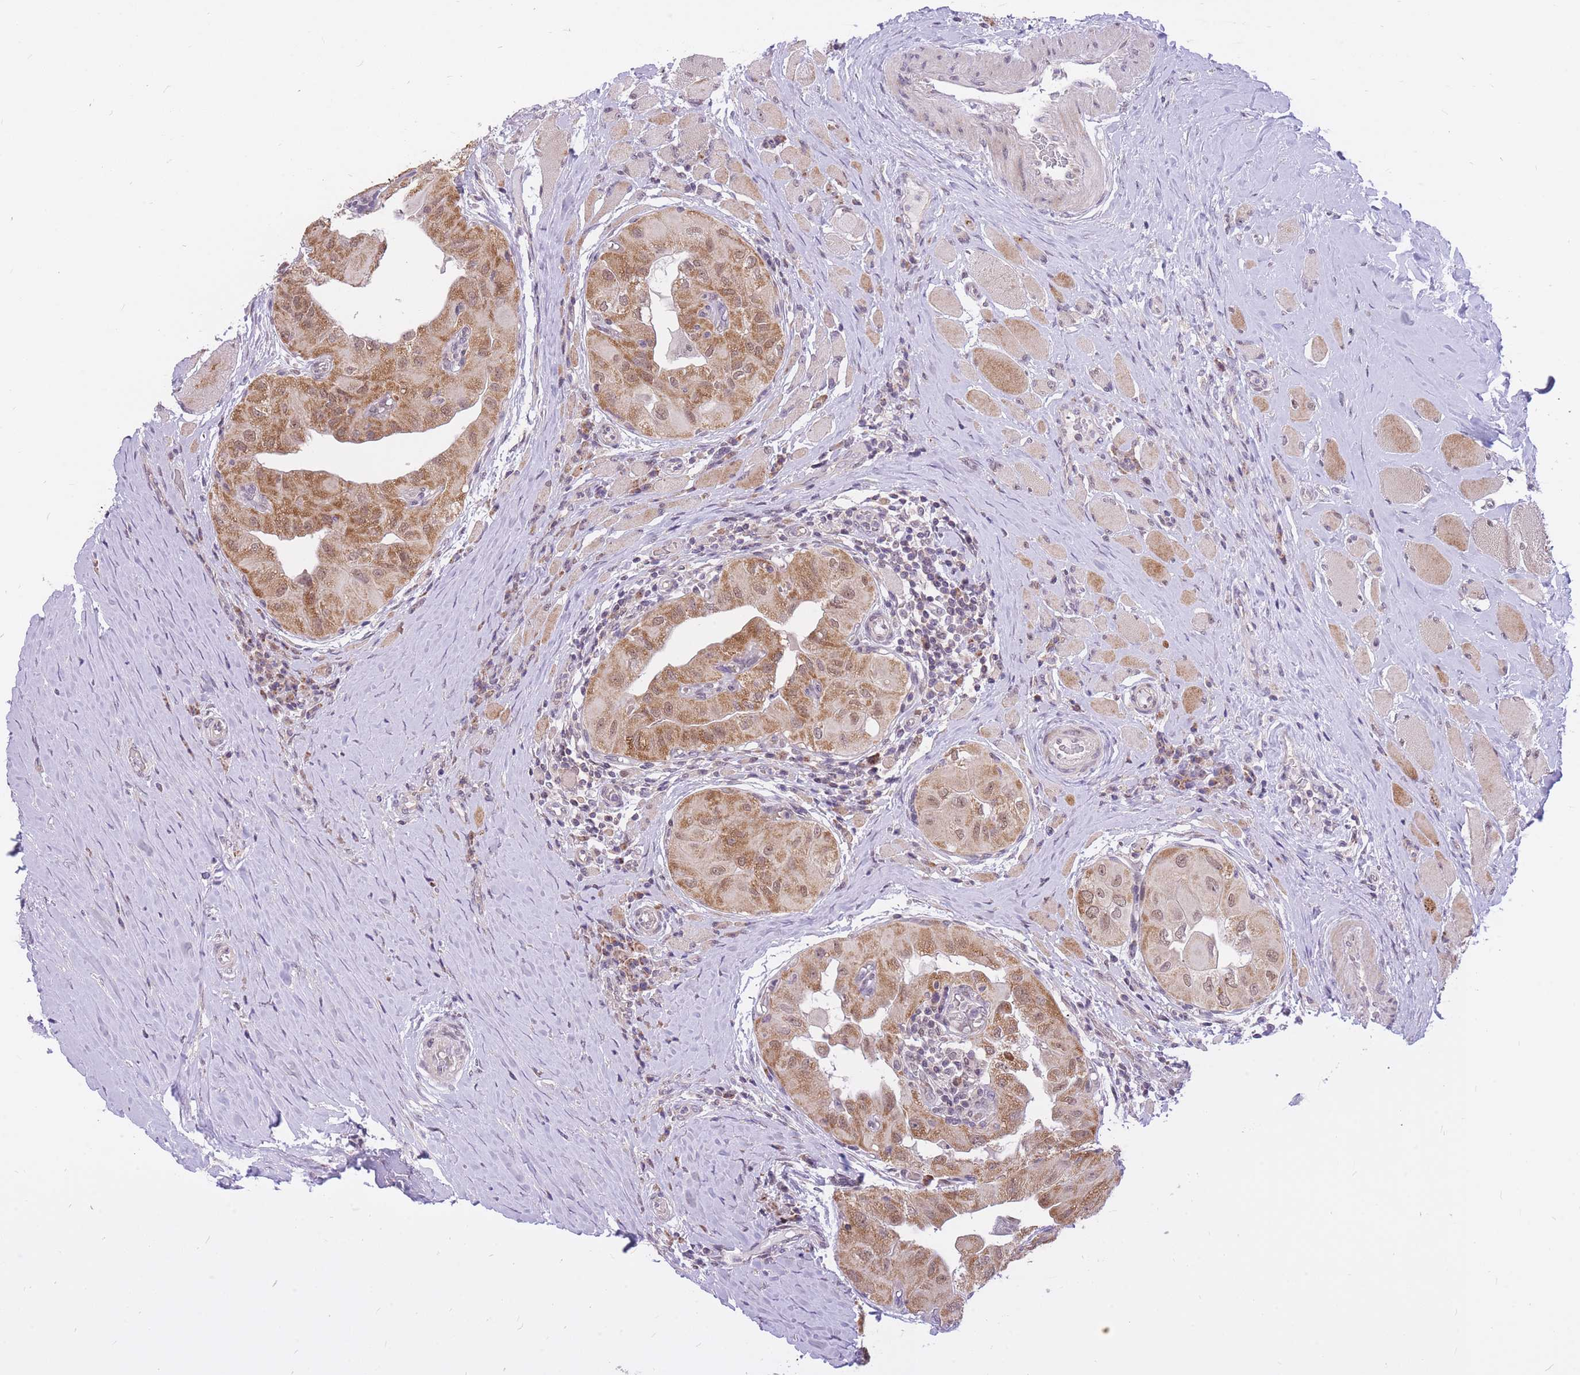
{"staining": {"intensity": "moderate", "quantity": ">75%", "location": "cytoplasmic/membranous"}, "tissue": "thyroid cancer", "cell_type": "Tumor cells", "image_type": "cancer", "snomed": [{"axis": "morphology", "description": "Papillary adenocarcinoma, NOS"}, {"axis": "topography", "description": "Thyroid gland"}], "caption": "Immunohistochemistry (IHC) staining of thyroid papillary adenocarcinoma, which reveals medium levels of moderate cytoplasmic/membranous positivity in about >75% of tumor cells indicating moderate cytoplasmic/membranous protein staining. The staining was performed using DAB (3,3'-diaminobenzidine) (brown) for protein detection and nuclei were counterstained in hematoxylin (blue).", "gene": "MINDY2", "patient": {"sex": "female", "age": 59}}